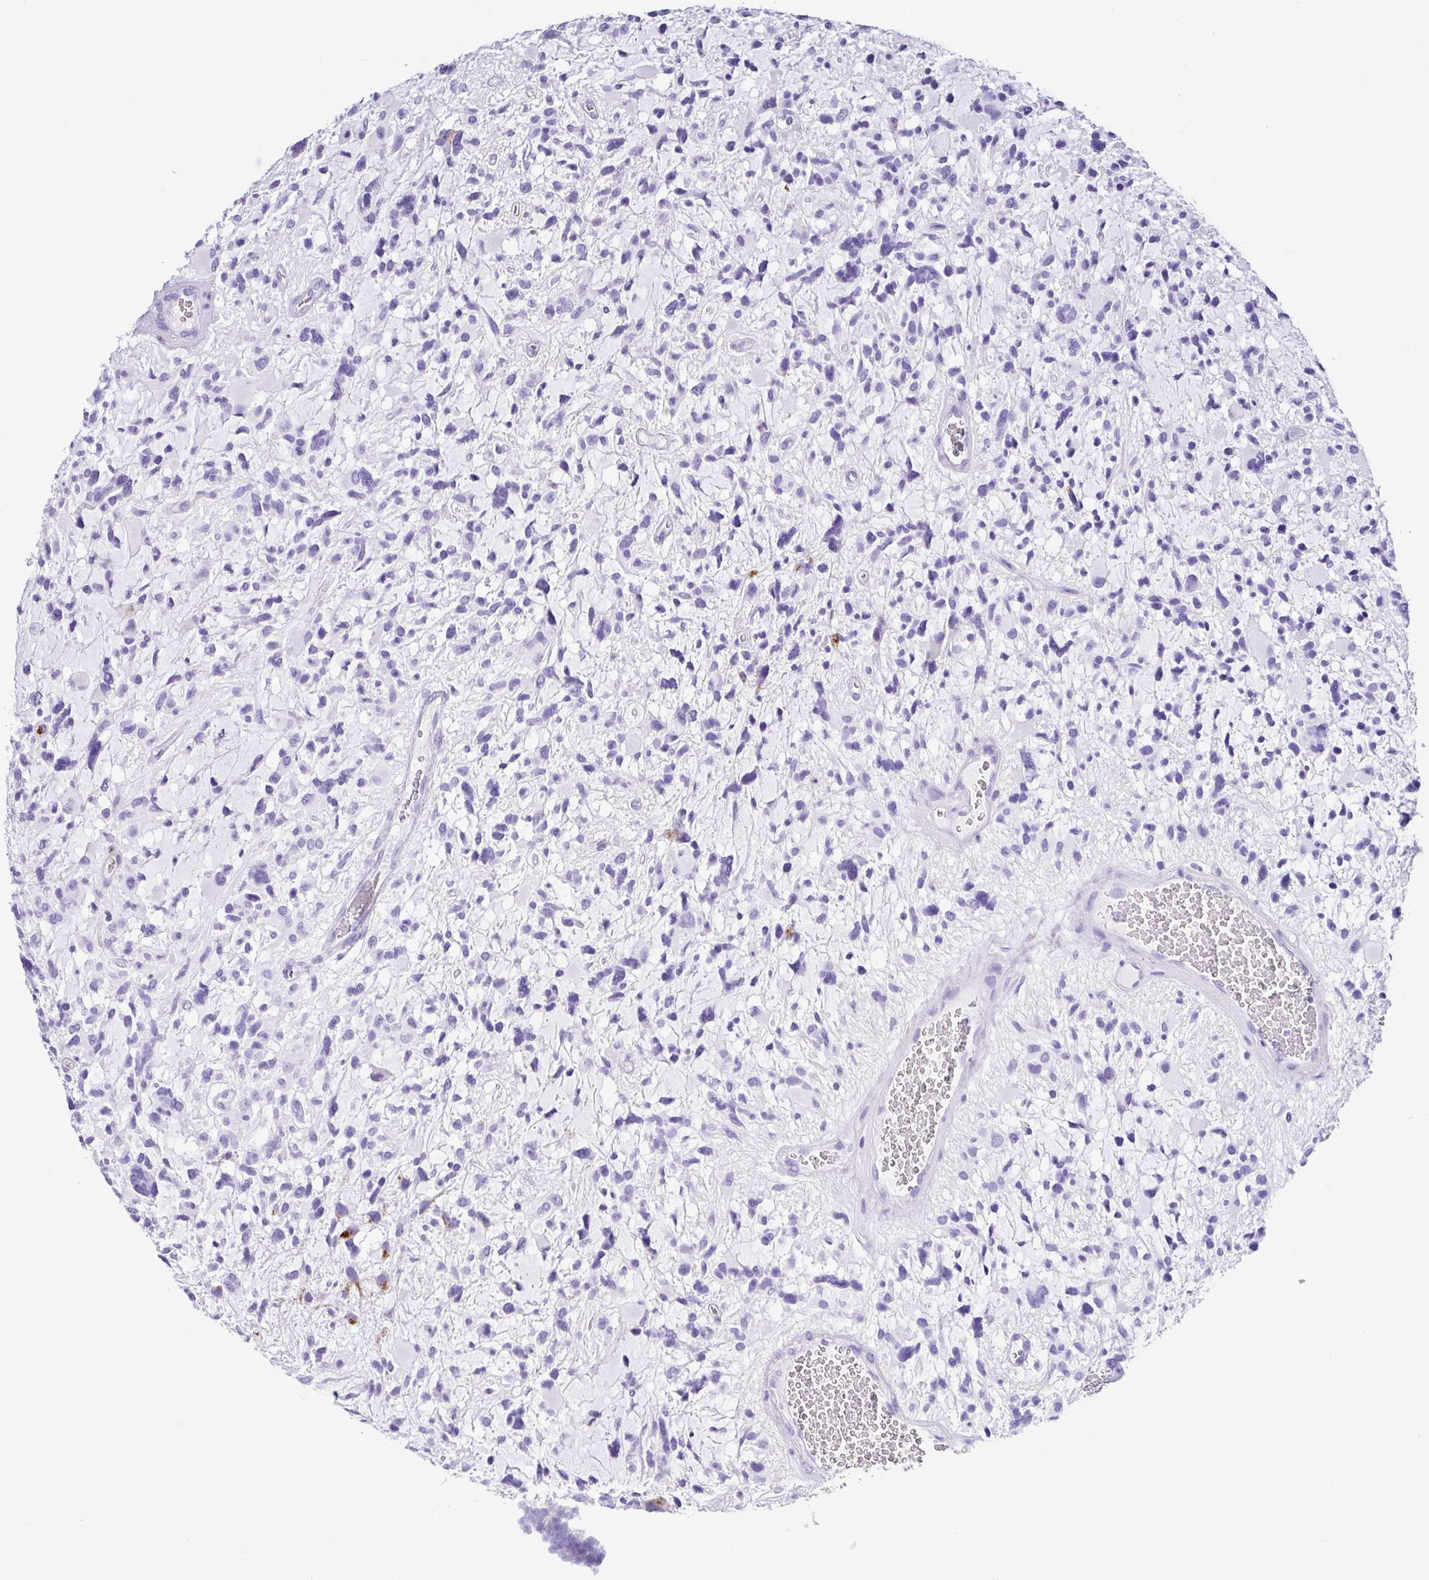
{"staining": {"intensity": "negative", "quantity": "none", "location": "none"}, "tissue": "glioma", "cell_type": "Tumor cells", "image_type": "cancer", "snomed": [{"axis": "morphology", "description": "Glioma, malignant, High grade"}, {"axis": "topography", "description": "Brain"}], "caption": "Immunohistochemistry (IHC) micrograph of human glioma stained for a protein (brown), which exhibits no positivity in tumor cells.", "gene": "ZG16", "patient": {"sex": "female", "age": 11}}